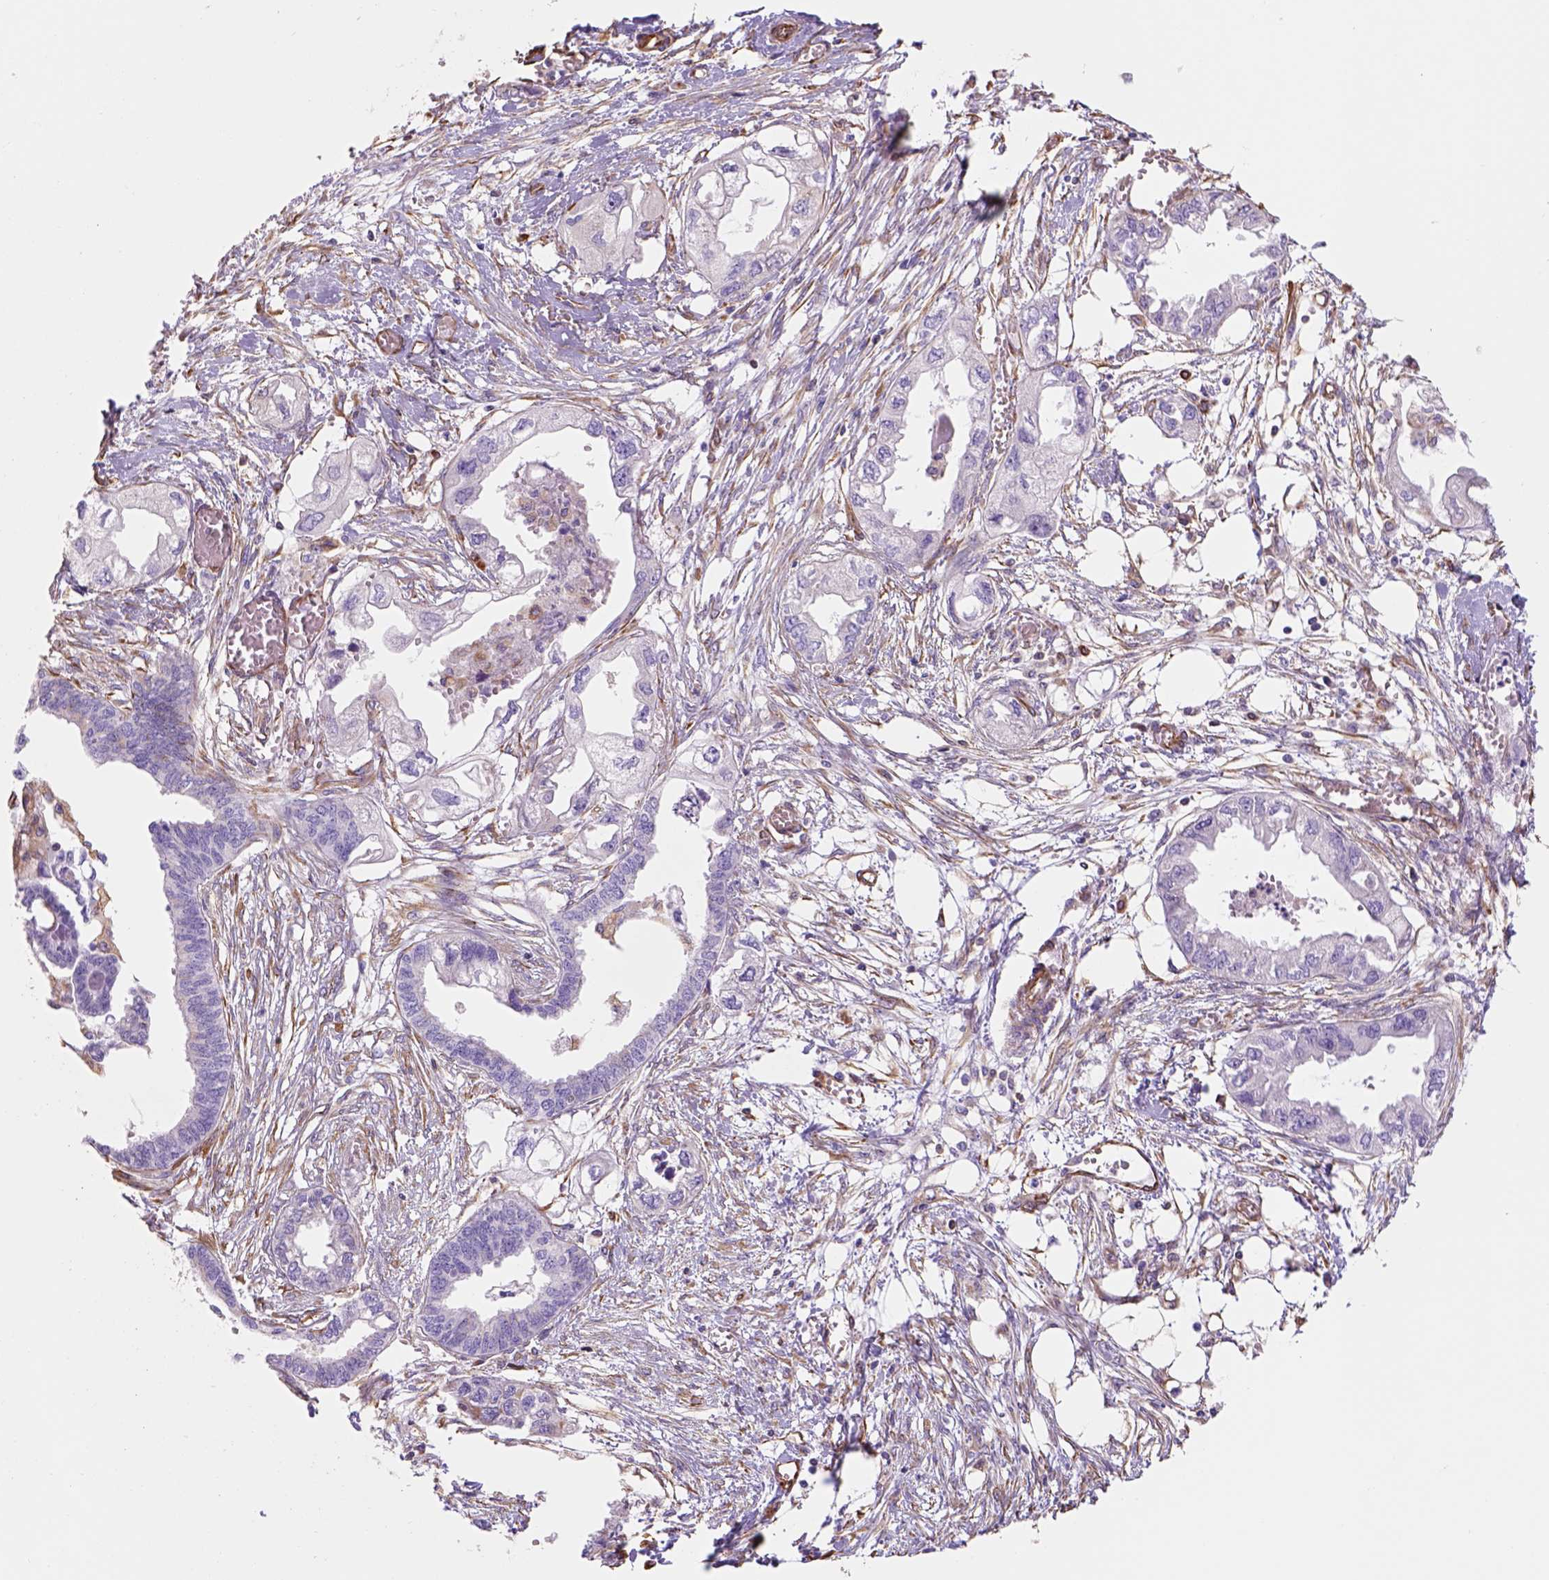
{"staining": {"intensity": "negative", "quantity": "none", "location": "none"}, "tissue": "endometrial cancer", "cell_type": "Tumor cells", "image_type": "cancer", "snomed": [{"axis": "morphology", "description": "Adenocarcinoma, NOS"}, {"axis": "morphology", "description": "Adenocarcinoma, metastatic, NOS"}, {"axis": "topography", "description": "Adipose tissue"}, {"axis": "topography", "description": "Endometrium"}], "caption": "Tumor cells show no significant protein staining in endometrial cancer (metastatic adenocarcinoma).", "gene": "ZZZ3", "patient": {"sex": "female", "age": 67}}